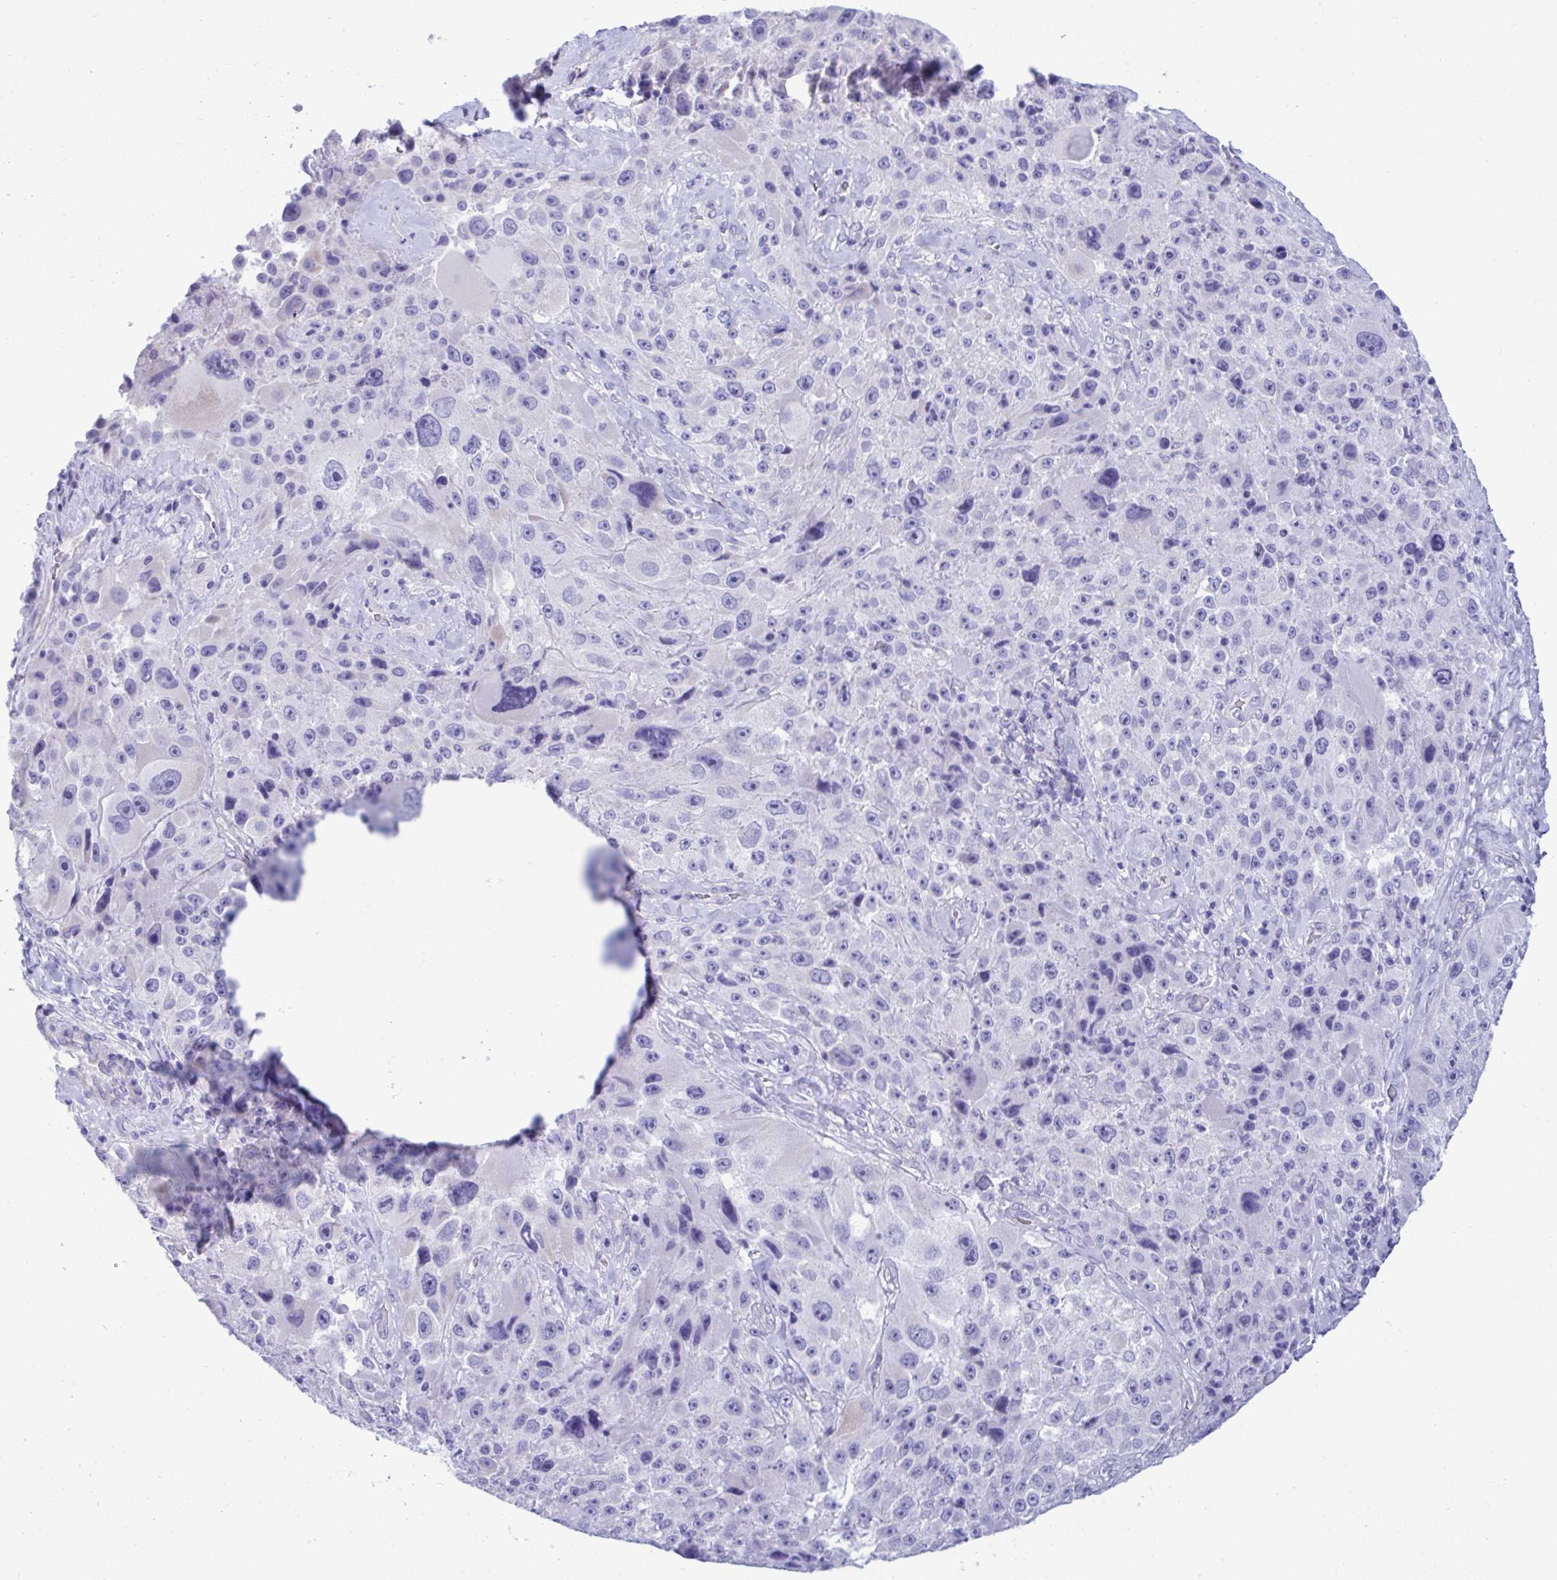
{"staining": {"intensity": "negative", "quantity": "none", "location": "none"}, "tissue": "melanoma", "cell_type": "Tumor cells", "image_type": "cancer", "snomed": [{"axis": "morphology", "description": "Malignant melanoma, Metastatic site"}, {"axis": "topography", "description": "Lymph node"}], "caption": "The immunohistochemistry (IHC) image has no significant positivity in tumor cells of melanoma tissue. The staining is performed using DAB (3,3'-diaminobenzidine) brown chromogen with nuclei counter-stained in using hematoxylin.", "gene": "SHISA8", "patient": {"sex": "male", "age": 62}}